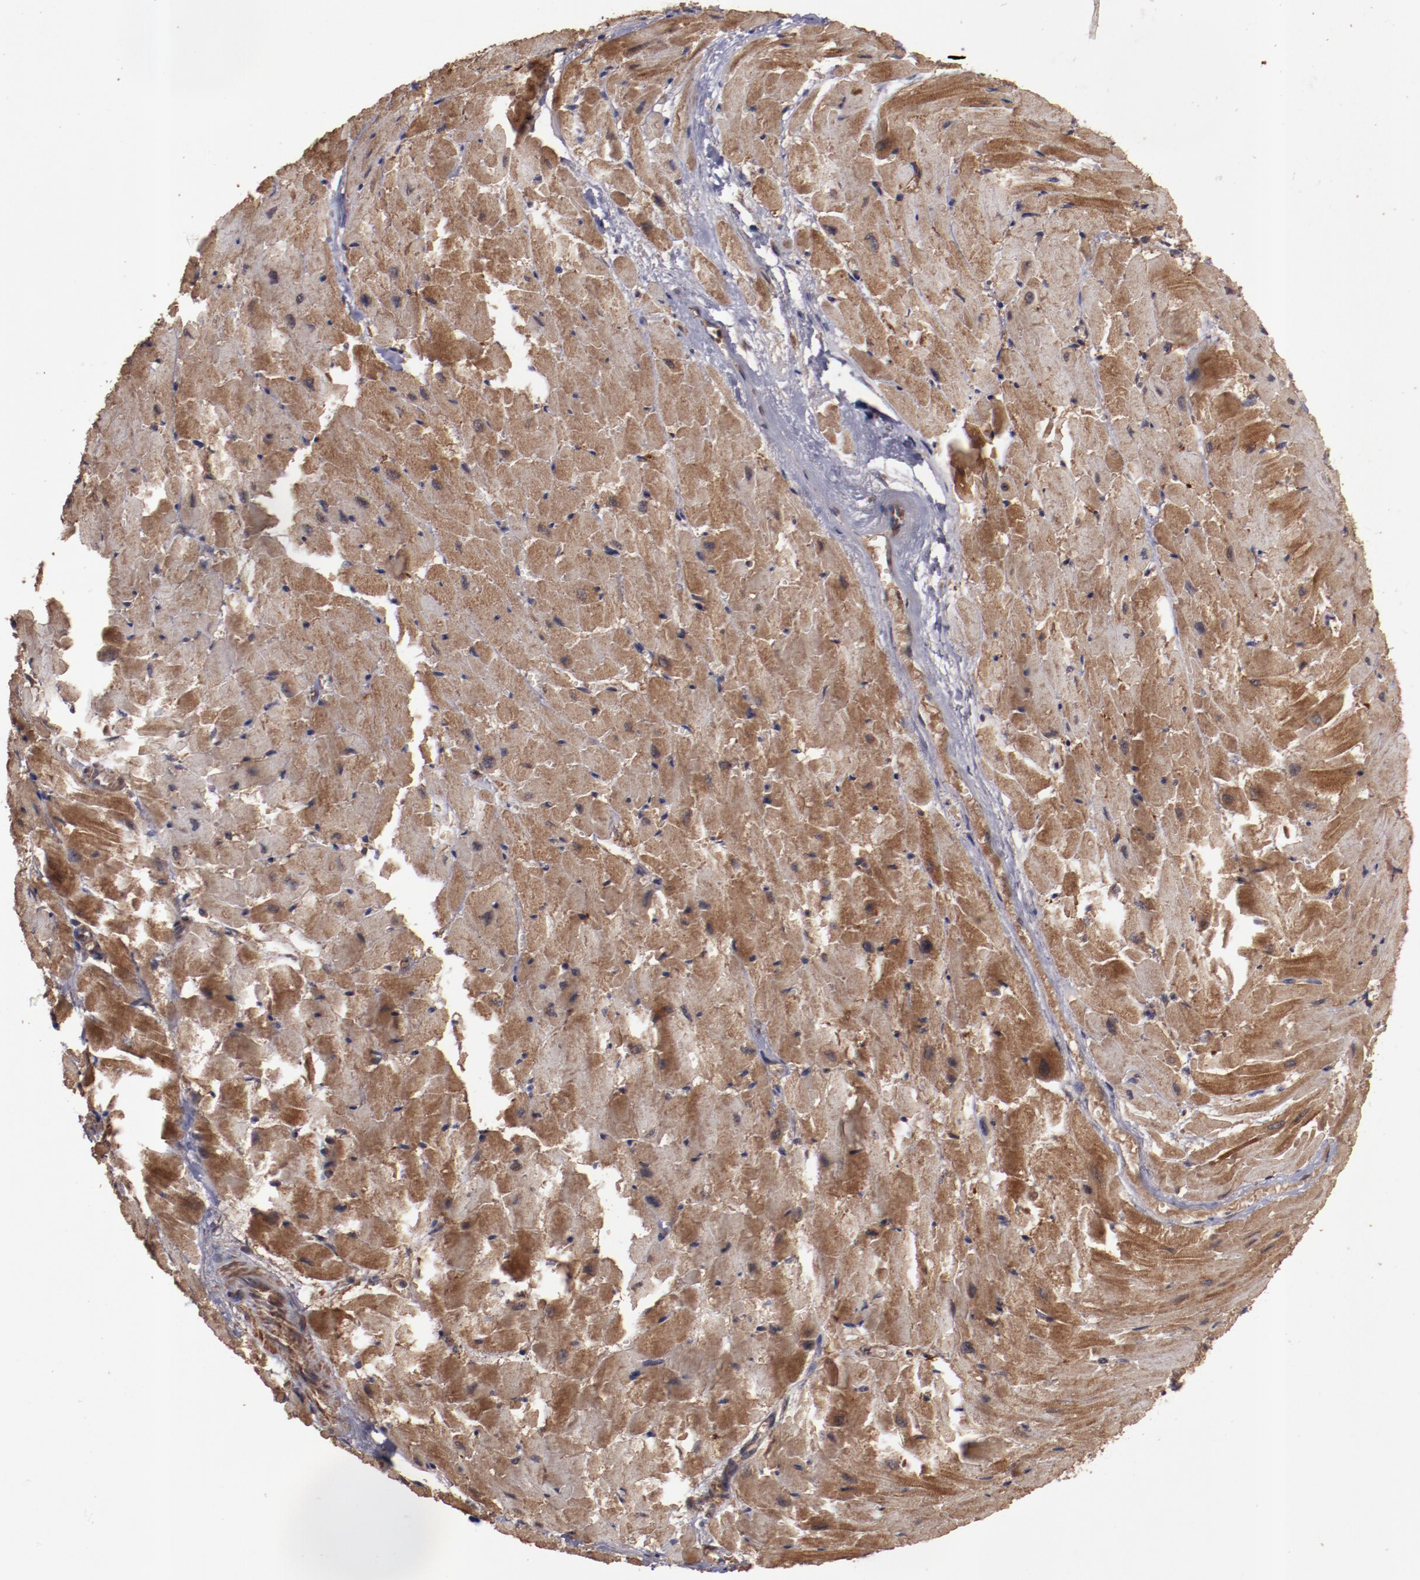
{"staining": {"intensity": "moderate", "quantity": ">75%", "location": "cytoplasmic/membranous"}, "tissue": "heart muscle", "cell_type": "Cardiomyocytes", "image_type": "normal", "snomed": [{"axis": "morphology", "description": "Normal tissue, NOS"}, {"axis": "topography", "description": "Heart"}], "caption": "Protein expression analysis of unremarkable human heart muscle reveals moderate cytoplasmic/membranous expression in about >75% of cardiomyocytes. Nuclei are stained in blue.", "gene": "TXNDC16", "patient": {"sex": "female", "age": 19}}